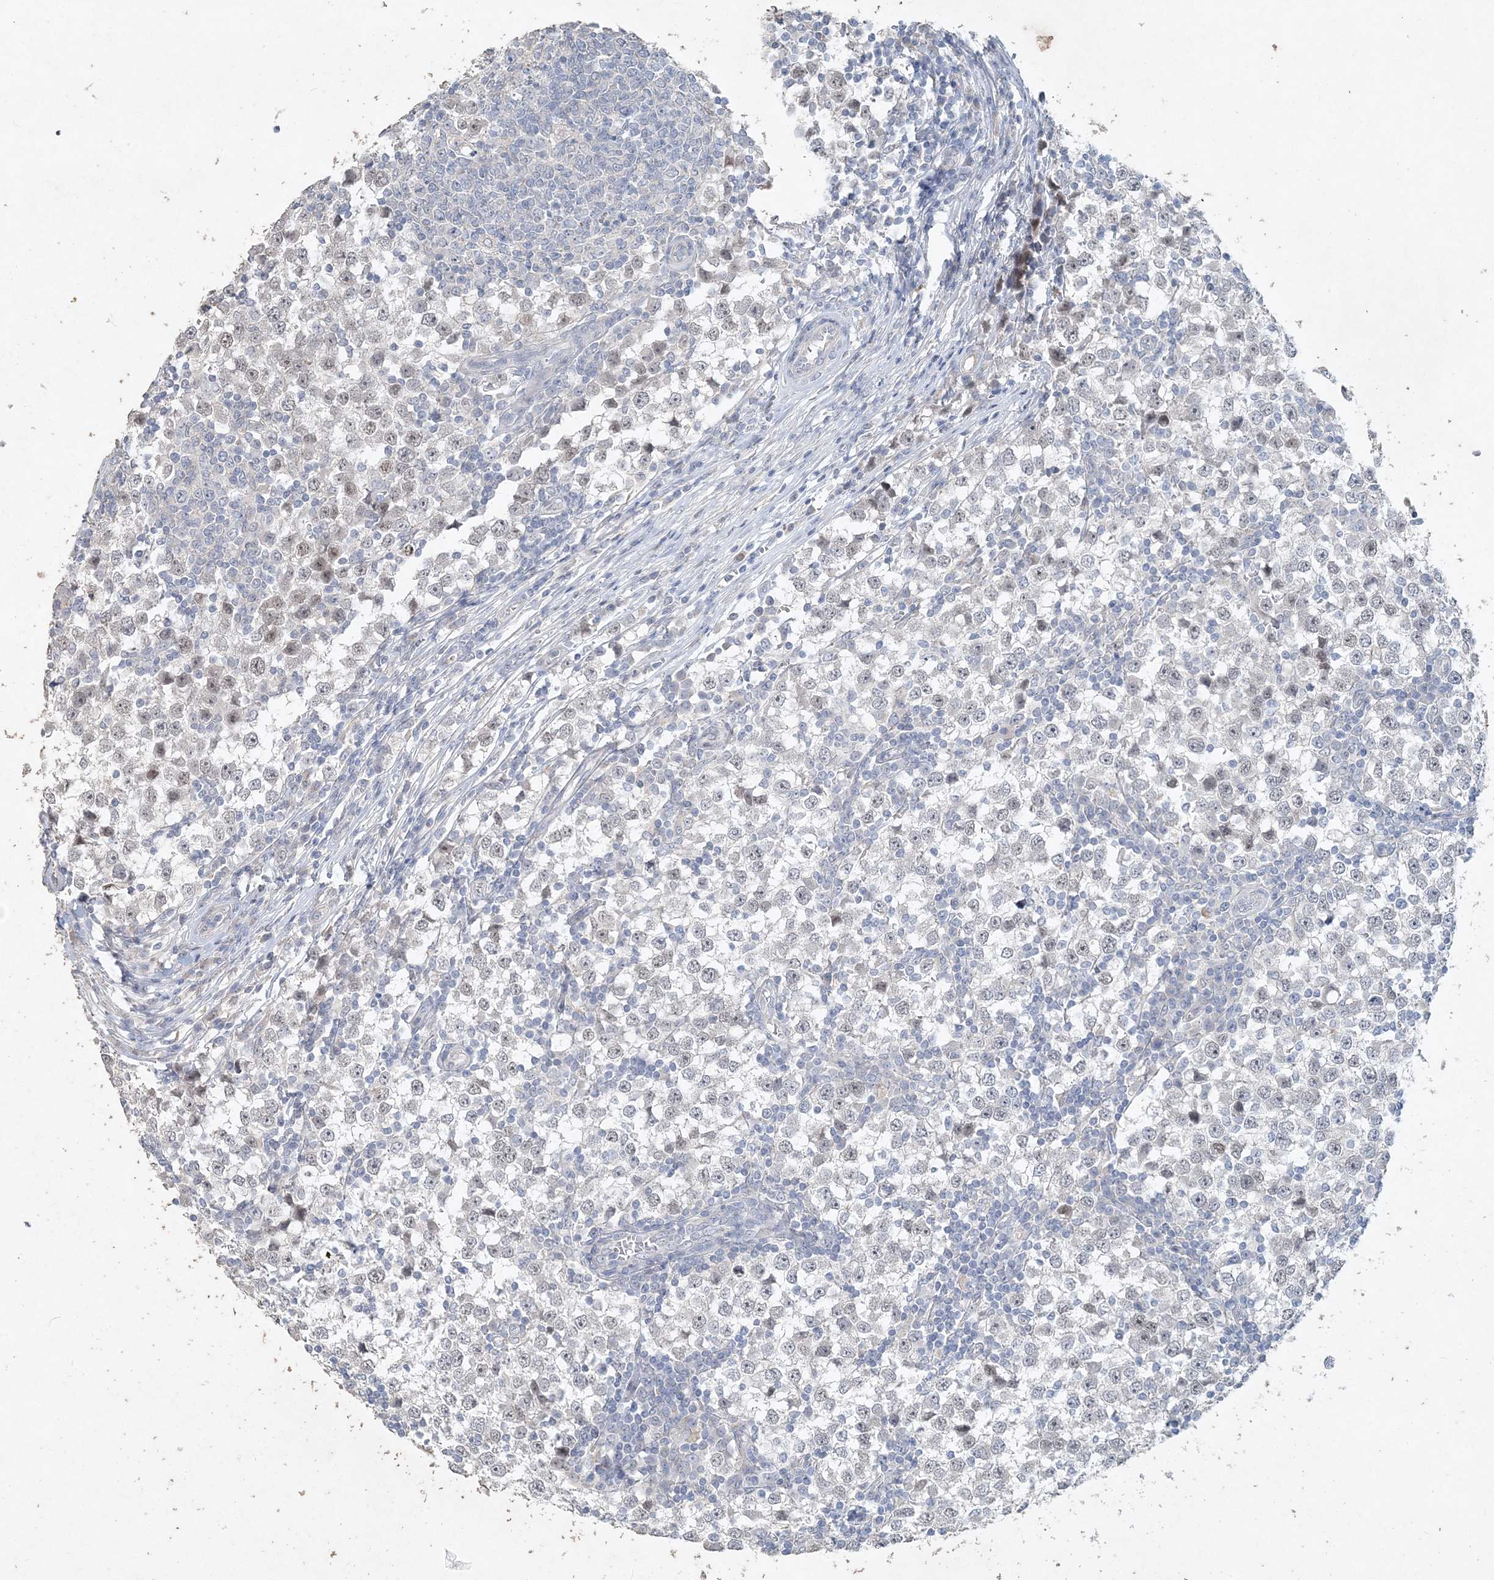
{"staining": {"intensity": "negative", "quantity": "none", "location": "none"}, "tissue": "testis cancer", "cell_type": "Tumor cells", "image_type": "cancer", "snomed": [{"axis": "morphology", "description": "Seminoma, NOS"}, {"axis": "topography", "description": "Testis"}], "caption": "Tumor cells are negative for brown protein staining in testis cancer (seminoma). (DAB (3,3'-diaminobenzidine) immunohistochemistry (IHC), high magnification).", "gene": "DNAH5", "patient": {"sex": "male", "age": 65}}